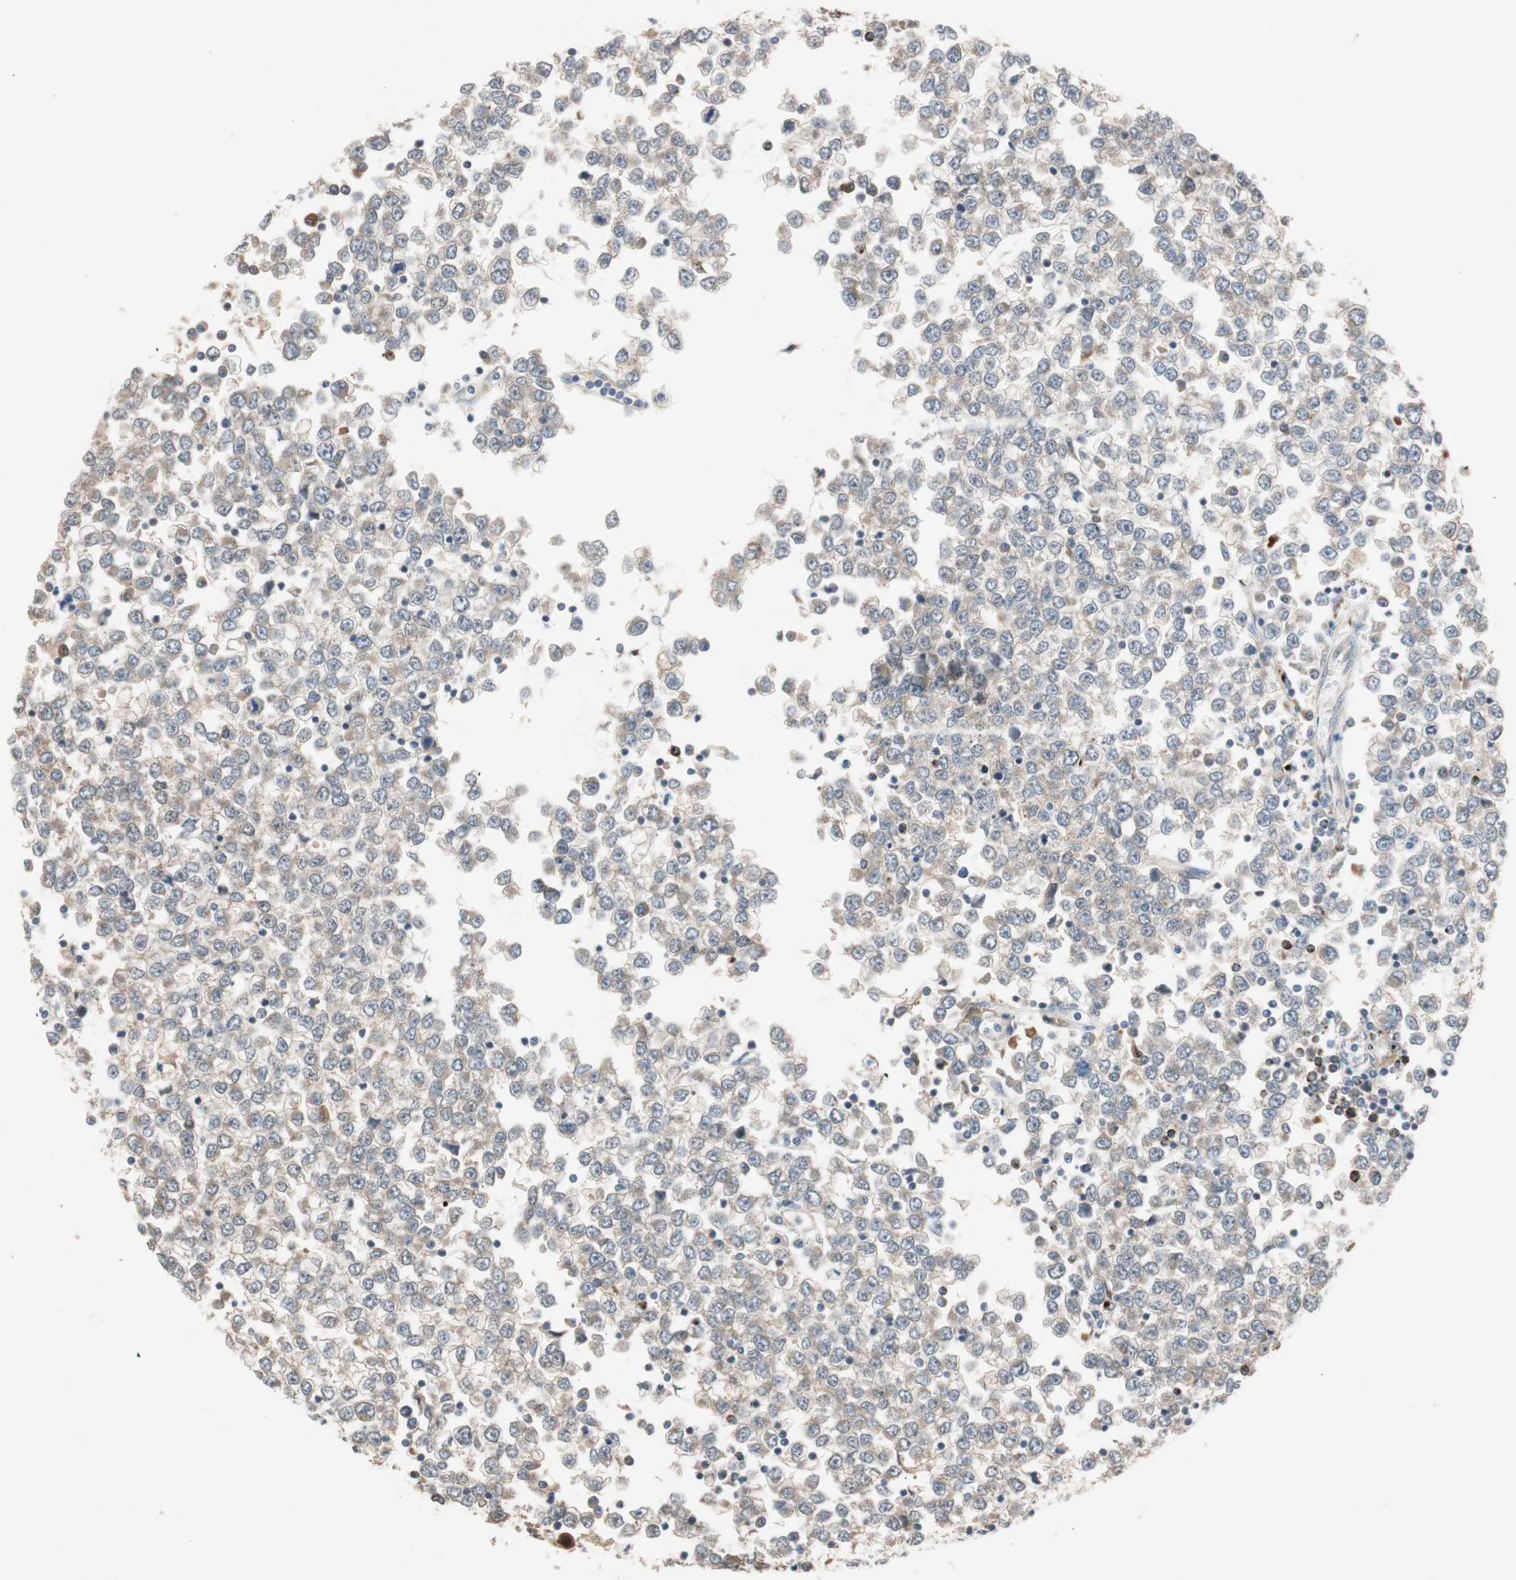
{"staining": {"intensity": "weak", "quantity": ">75%", "location": "cytoplasmic/membranous"}, "tissue": "testis cancer", "cell_type": "Tumor cells", "image_type": "cancer", "snomed": [{"axis": "morphology", "description": "Seminoma, NOS"}, {"axis": "topography", "description": "Testis"}], "caption": "IHC (DAB) staining of human testis cancer exhibits weak cytoplasmic/membranous protein positivity in approximately >75% of tumor cells. (DAB IHC, brown staining for protein, blue staining for nuclei).", "gene": "PIK3R3", "patient": {"sex": "male", "age": 65}}